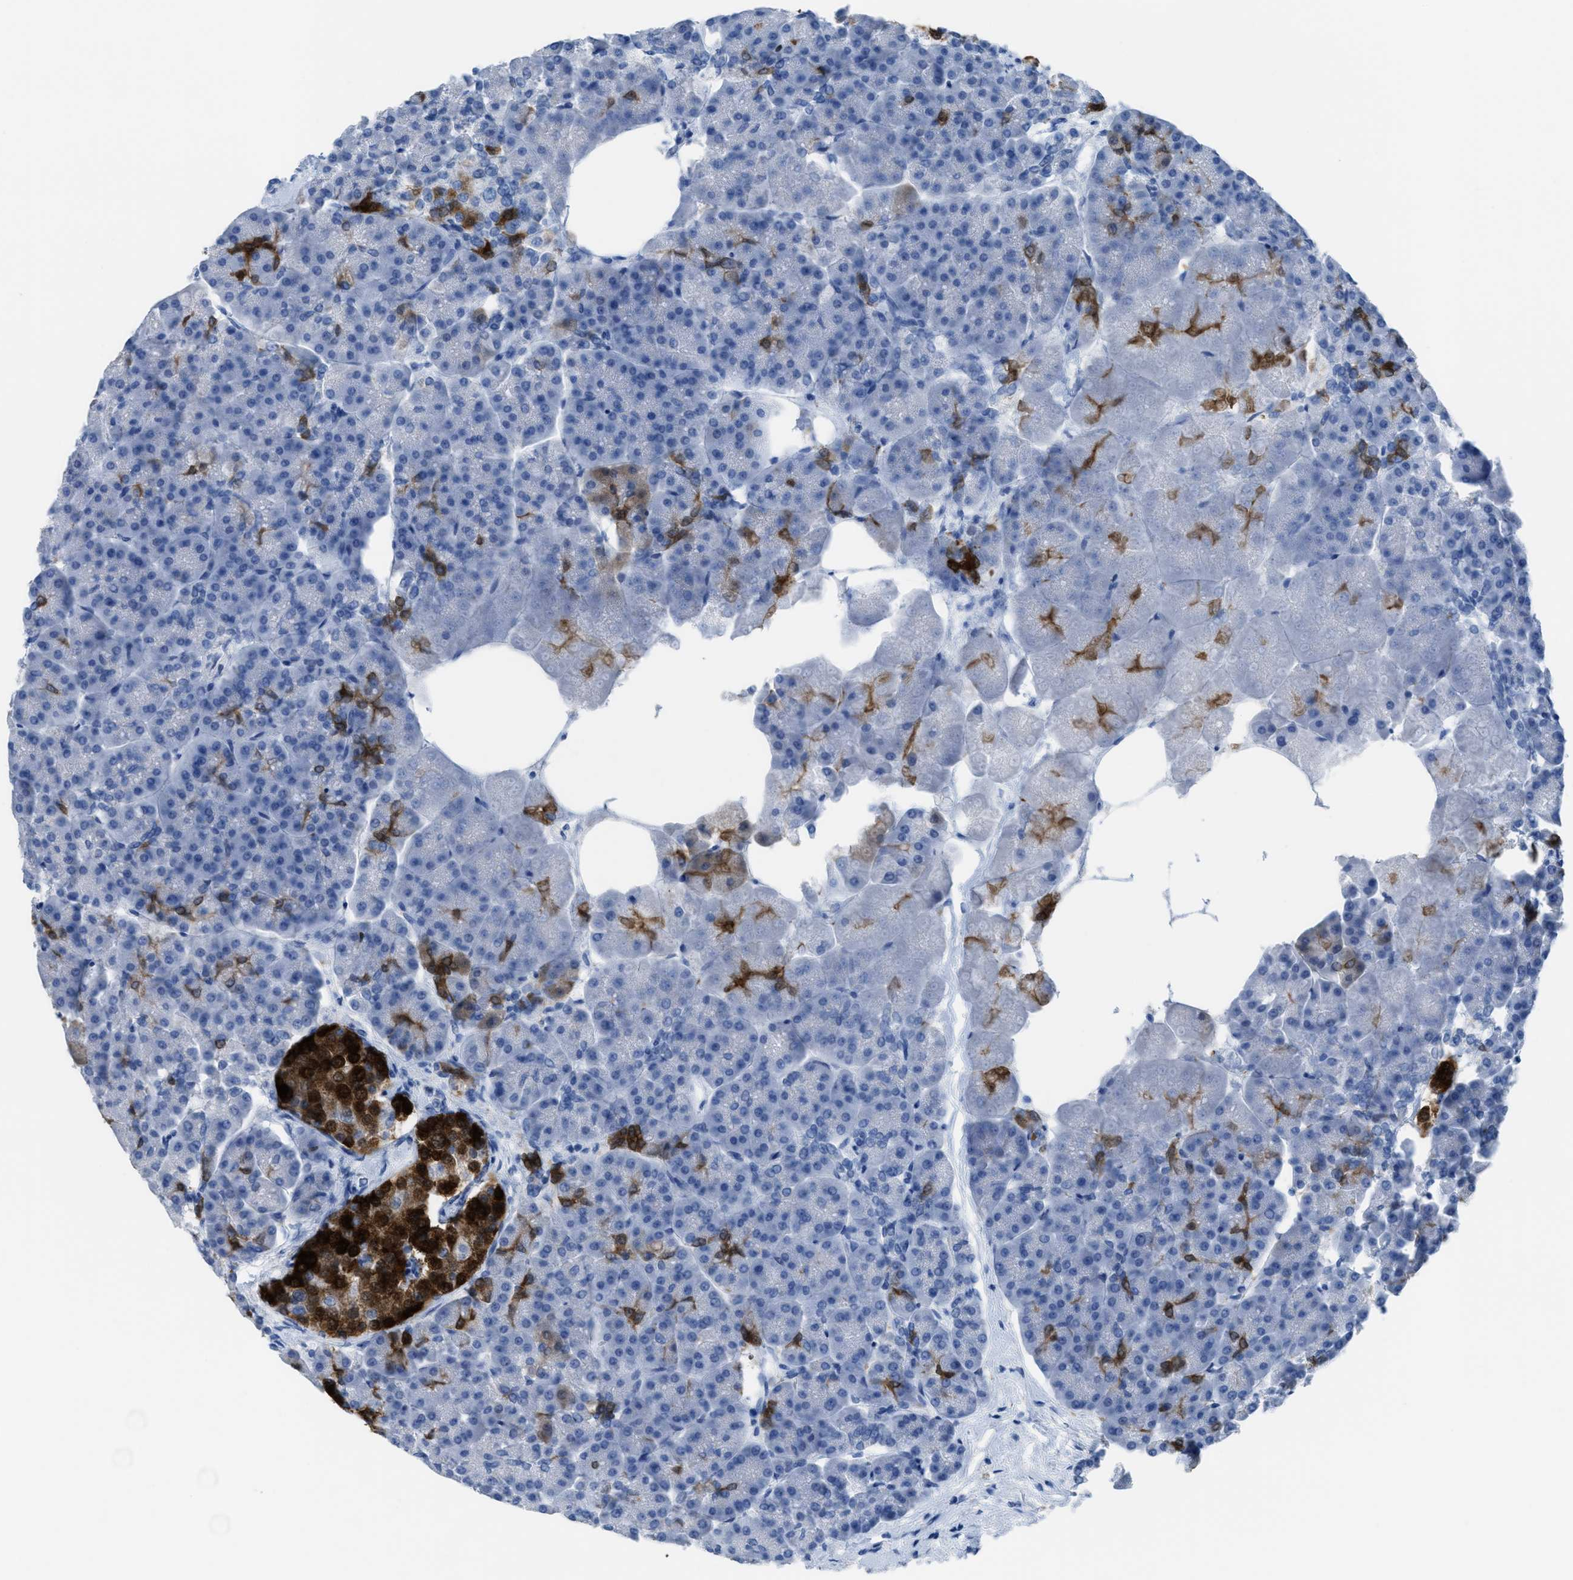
{"staining": {"intensity": "strong", "quantity": "<25%", "location": "cytoplasmic/membranous,nuclear"}, "tissue": "pancreas", "cell_type": "Exocrine glandular cells", "image_type": "normal", "snomed": [{"axis": "morphology", "description": "Normal tissue, NOS"}, {"axis": "topography", "description": "Pancreas"}], "caption": "IHC of unremarkable pancreas shows medium levels of strong cytoplasmic/membranous,nuclear positivity in approximately <25% of exocrine glandular cells.", "gene": "CDKN2A", "patient": {"sex": "female", "age": 70}}